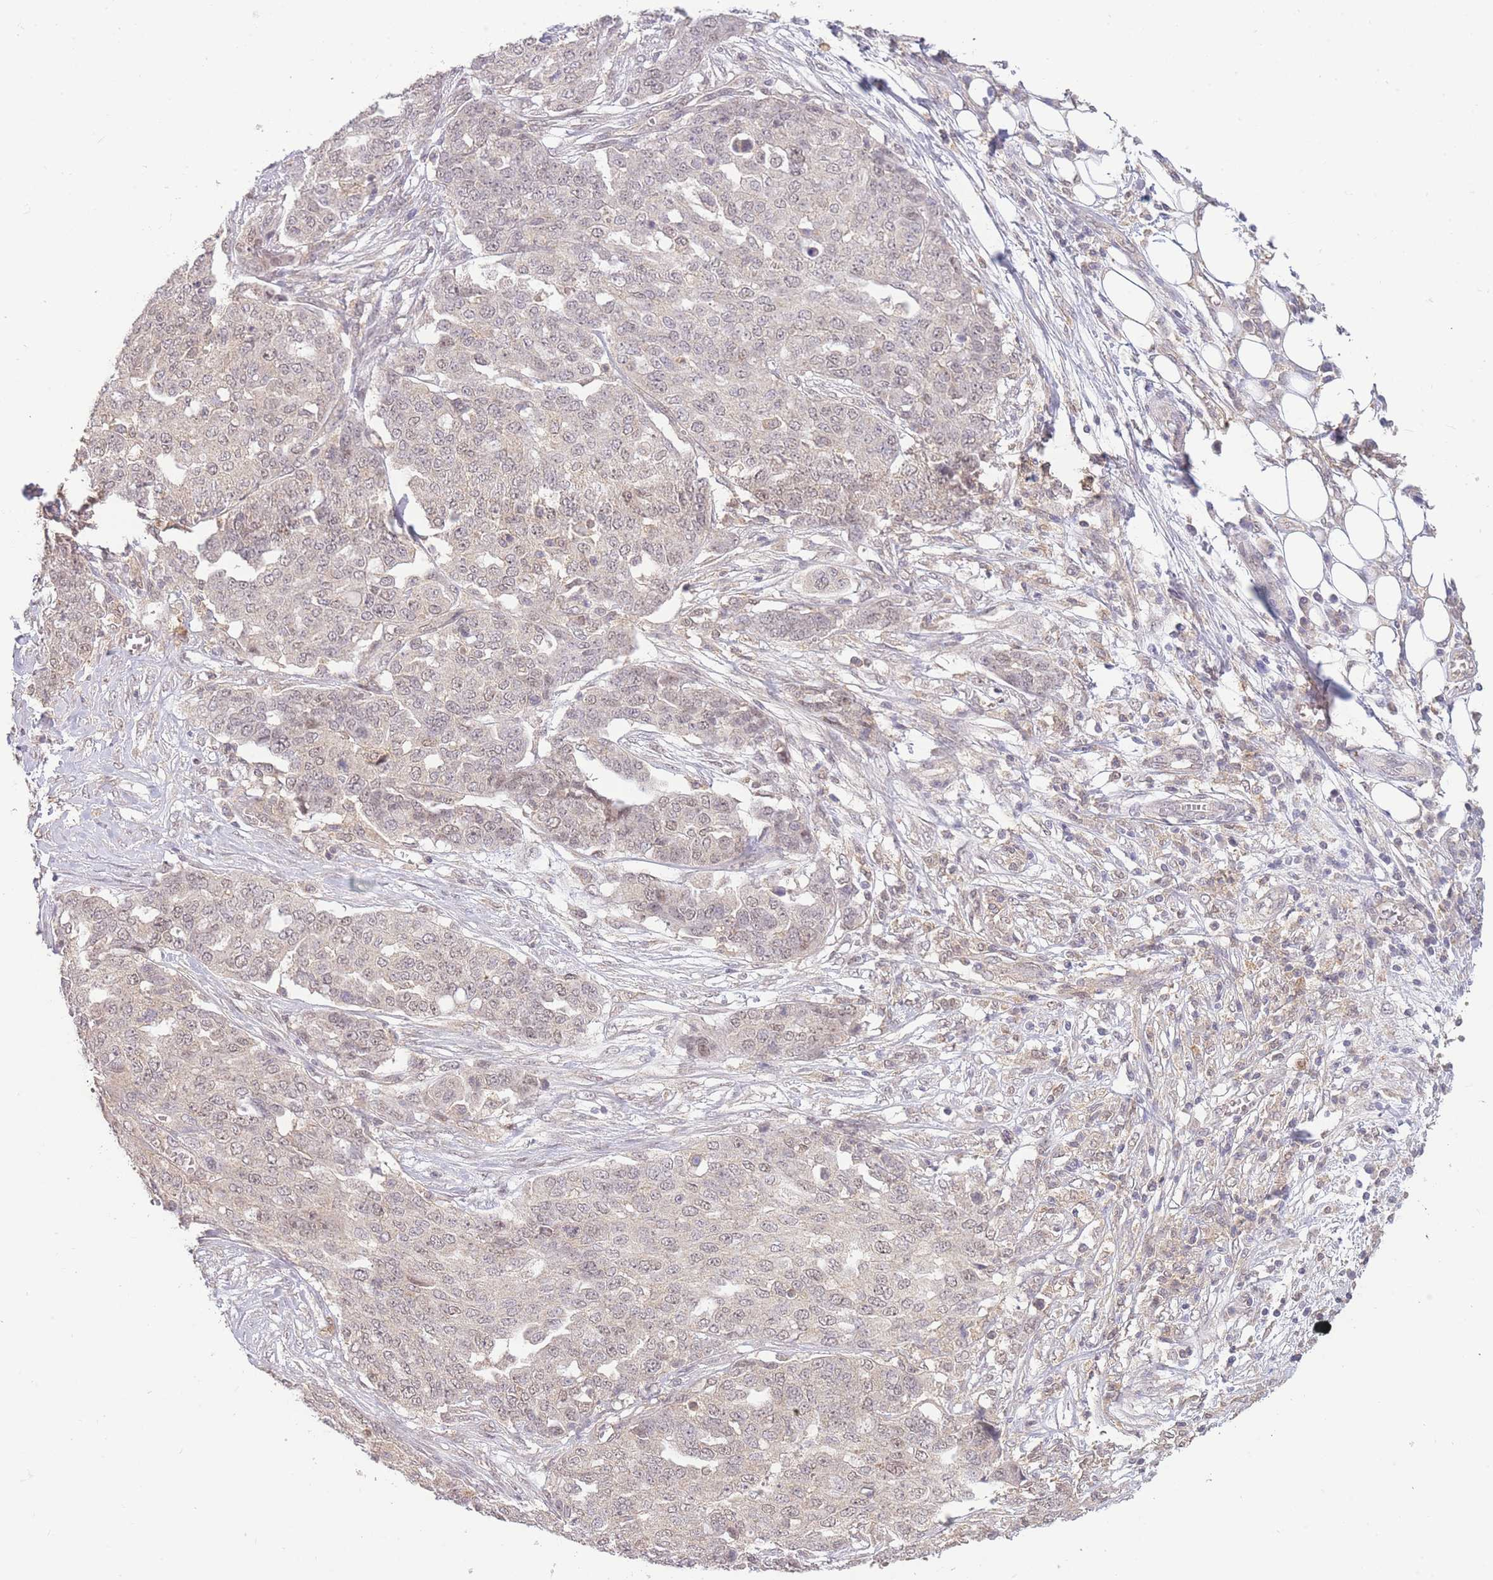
{"staining": {"intensity": "weak", "quantity": "25%-75%", "location": "nuclear"}, "tissue": "ovarian cancer", "cell_type": "Tumor cells", "image_type": "cancer", "snomed": [{"axis": "morphology", "description": "Cystadenocarcinoma, serous, NOS"}, {"axis": "topography", "description": "Soft tissue"}, {"axis": "topography", "description": "Ovary"}], "caption": "Ovarian serous cystadenocarcinoma was stained to show a protein in brown. There is low levels of weak nuclear positivity in about 25%-75% of tumor cells.", "gene": "RNF144B", "patient": {"sex": "female", "age": 57}}